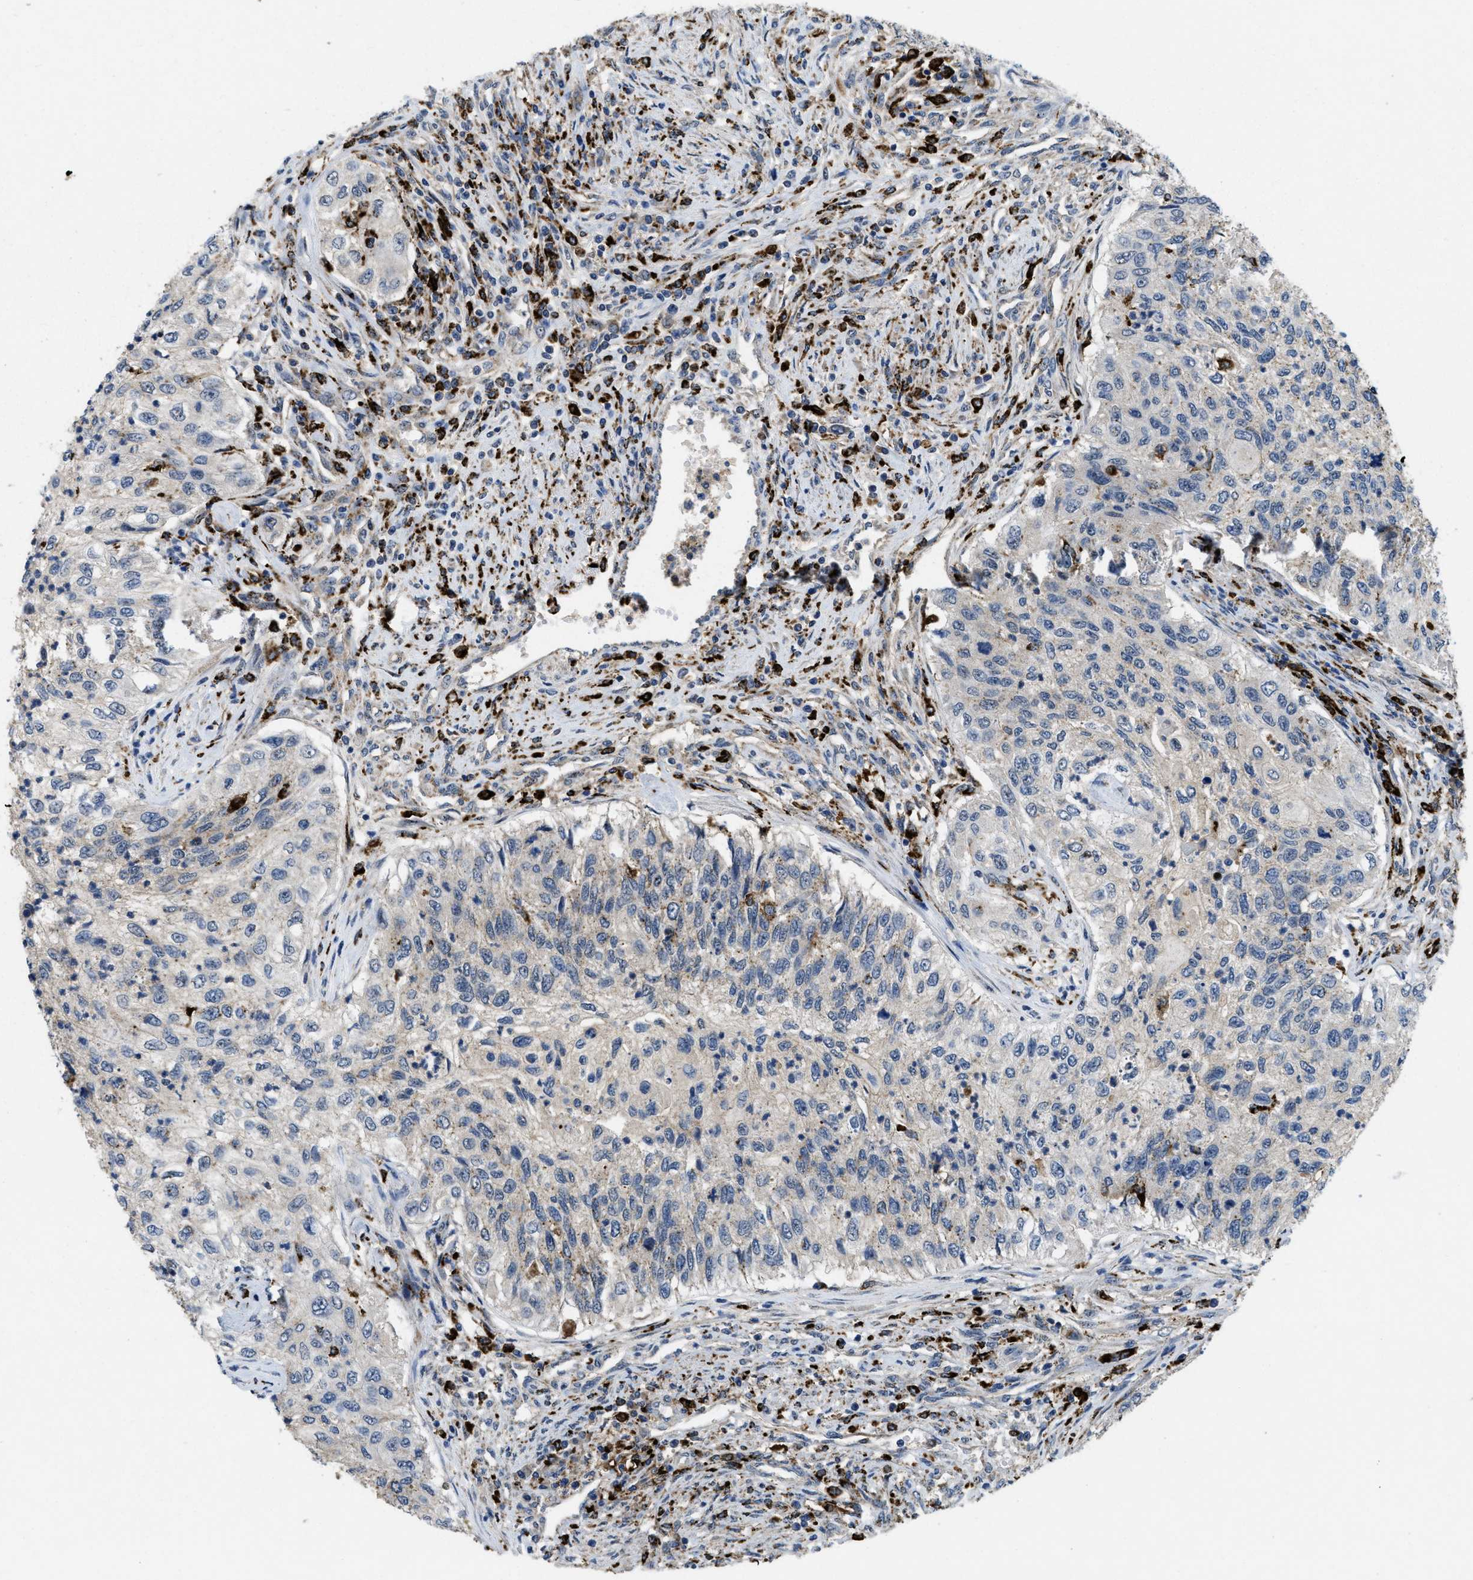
{"staining": {"intensity": "weak", "quantity": "<25%", "location": "cytoplasmic/membranous"}, "tissue": "urothelial cancer", "cell_type": "Tumor cells", "image_type": "cancer", "snomed": [{"axis": "morphology", "description": "Urothelial carcinoma, High grade"}, {"axis": "topography", "description": "Urinary bladder"}], "caption": "Tumor cells show no significant expression in high-grade urothelial carcinoma.", "gene": "BMPR2", "patient": {"sex": "female", "age": 60}}